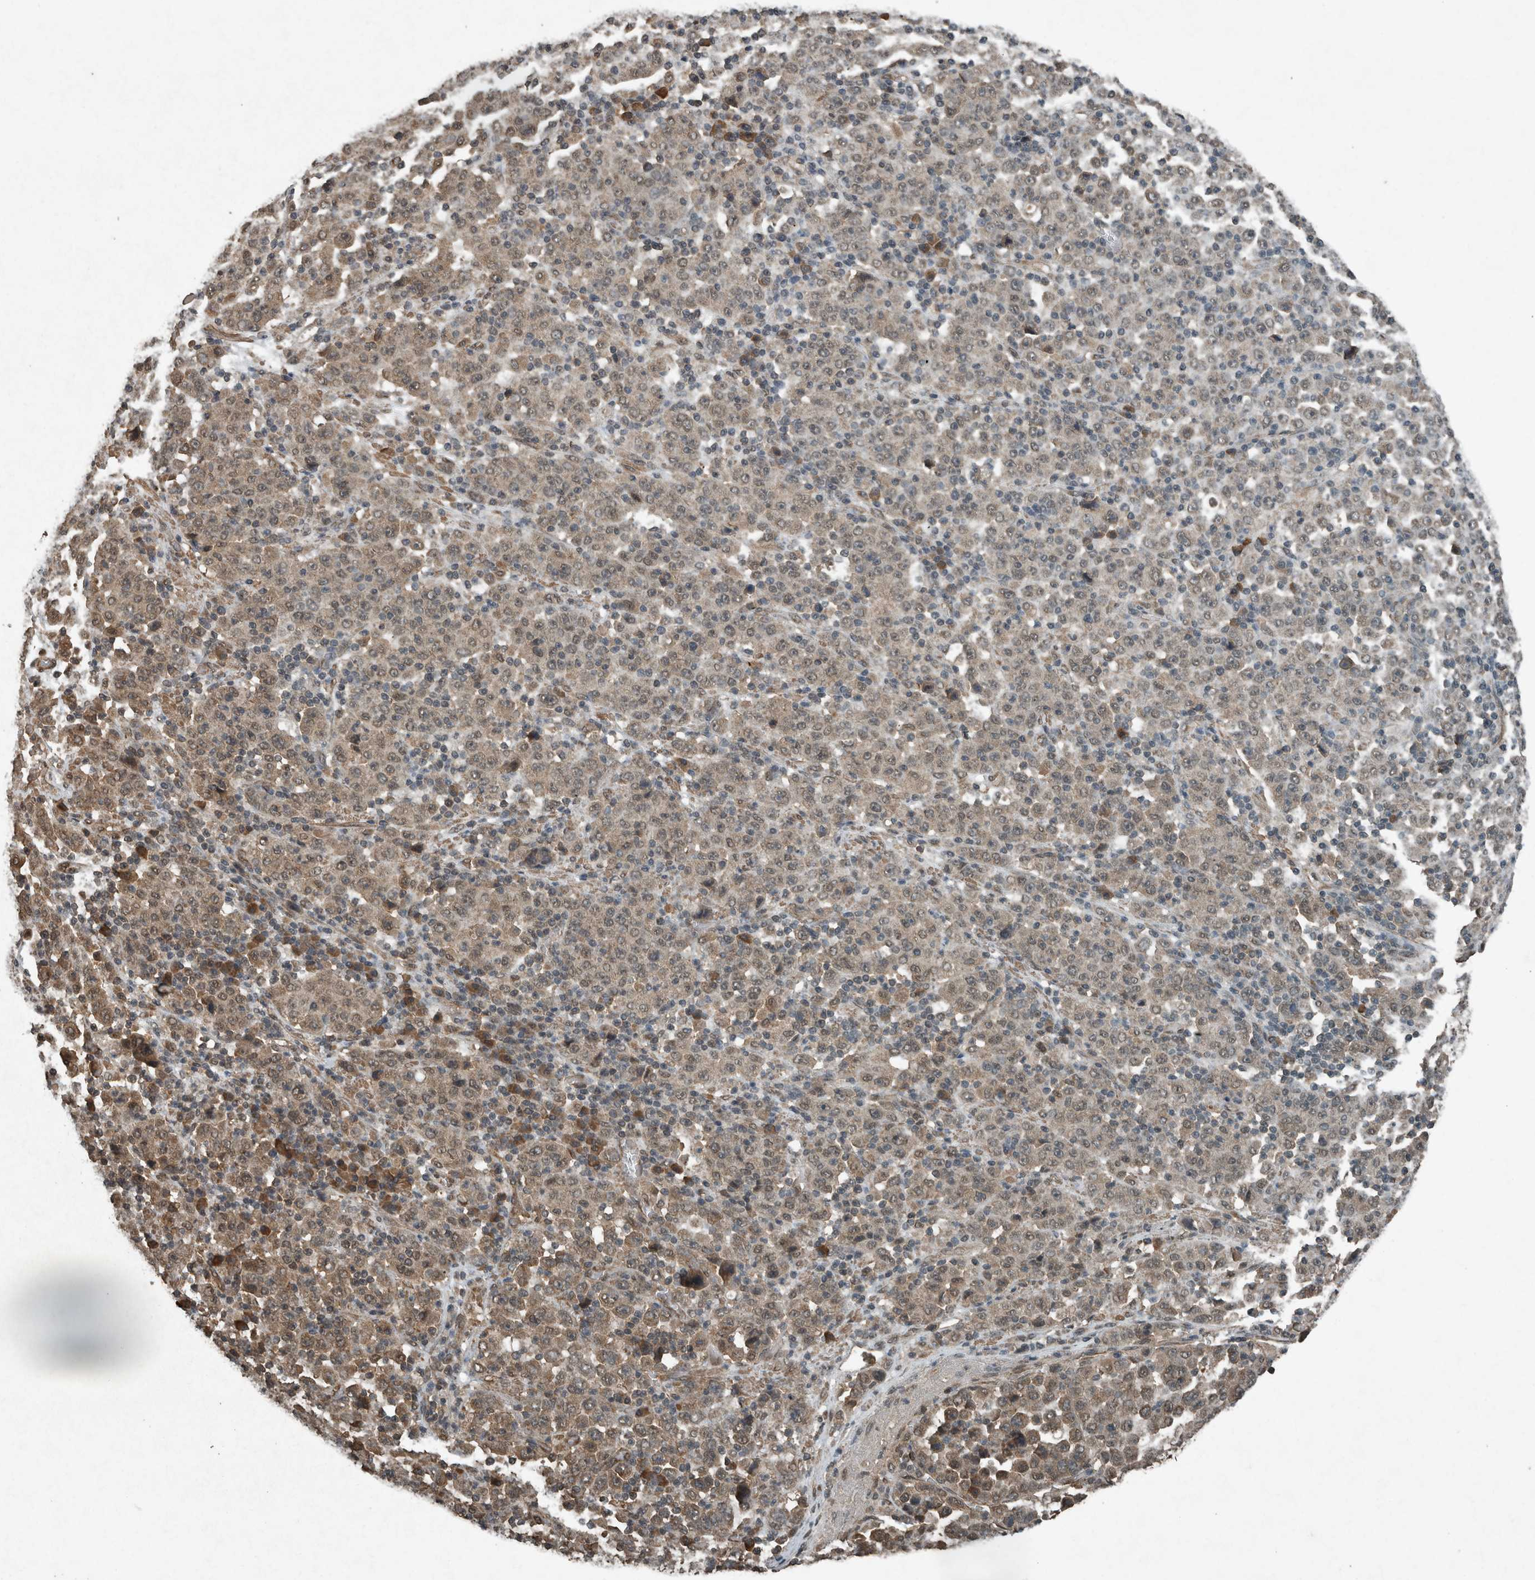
{"staining": {"intensity": "weak", "quantity": "25%-75%", "location": "cytoplasmic/membranous,nuclear"}, "tissue": "stomach cancer", "cell_type": "Tumor cells", "image_type": "cancer", "snomed": [{"axis": "morphology", "description": "Normal tissue, NOS"}, {"axis": "morphology", "description": "Adenocarcinoma, NOS"}, {"axis": "topography", "description": "Stomach, upper"}, {"axis": "topography", "description": "Stomach"}], "caption": "Adenocarcinoma (stomach) was stained to show a protein in brown. There is low levels of weak cytoplasmic/membranous and nuclear expression in about 25%-75% of tumor cells.", "gene": "ARHGEF12", "patient": {"sex": "male", "age": 59}}